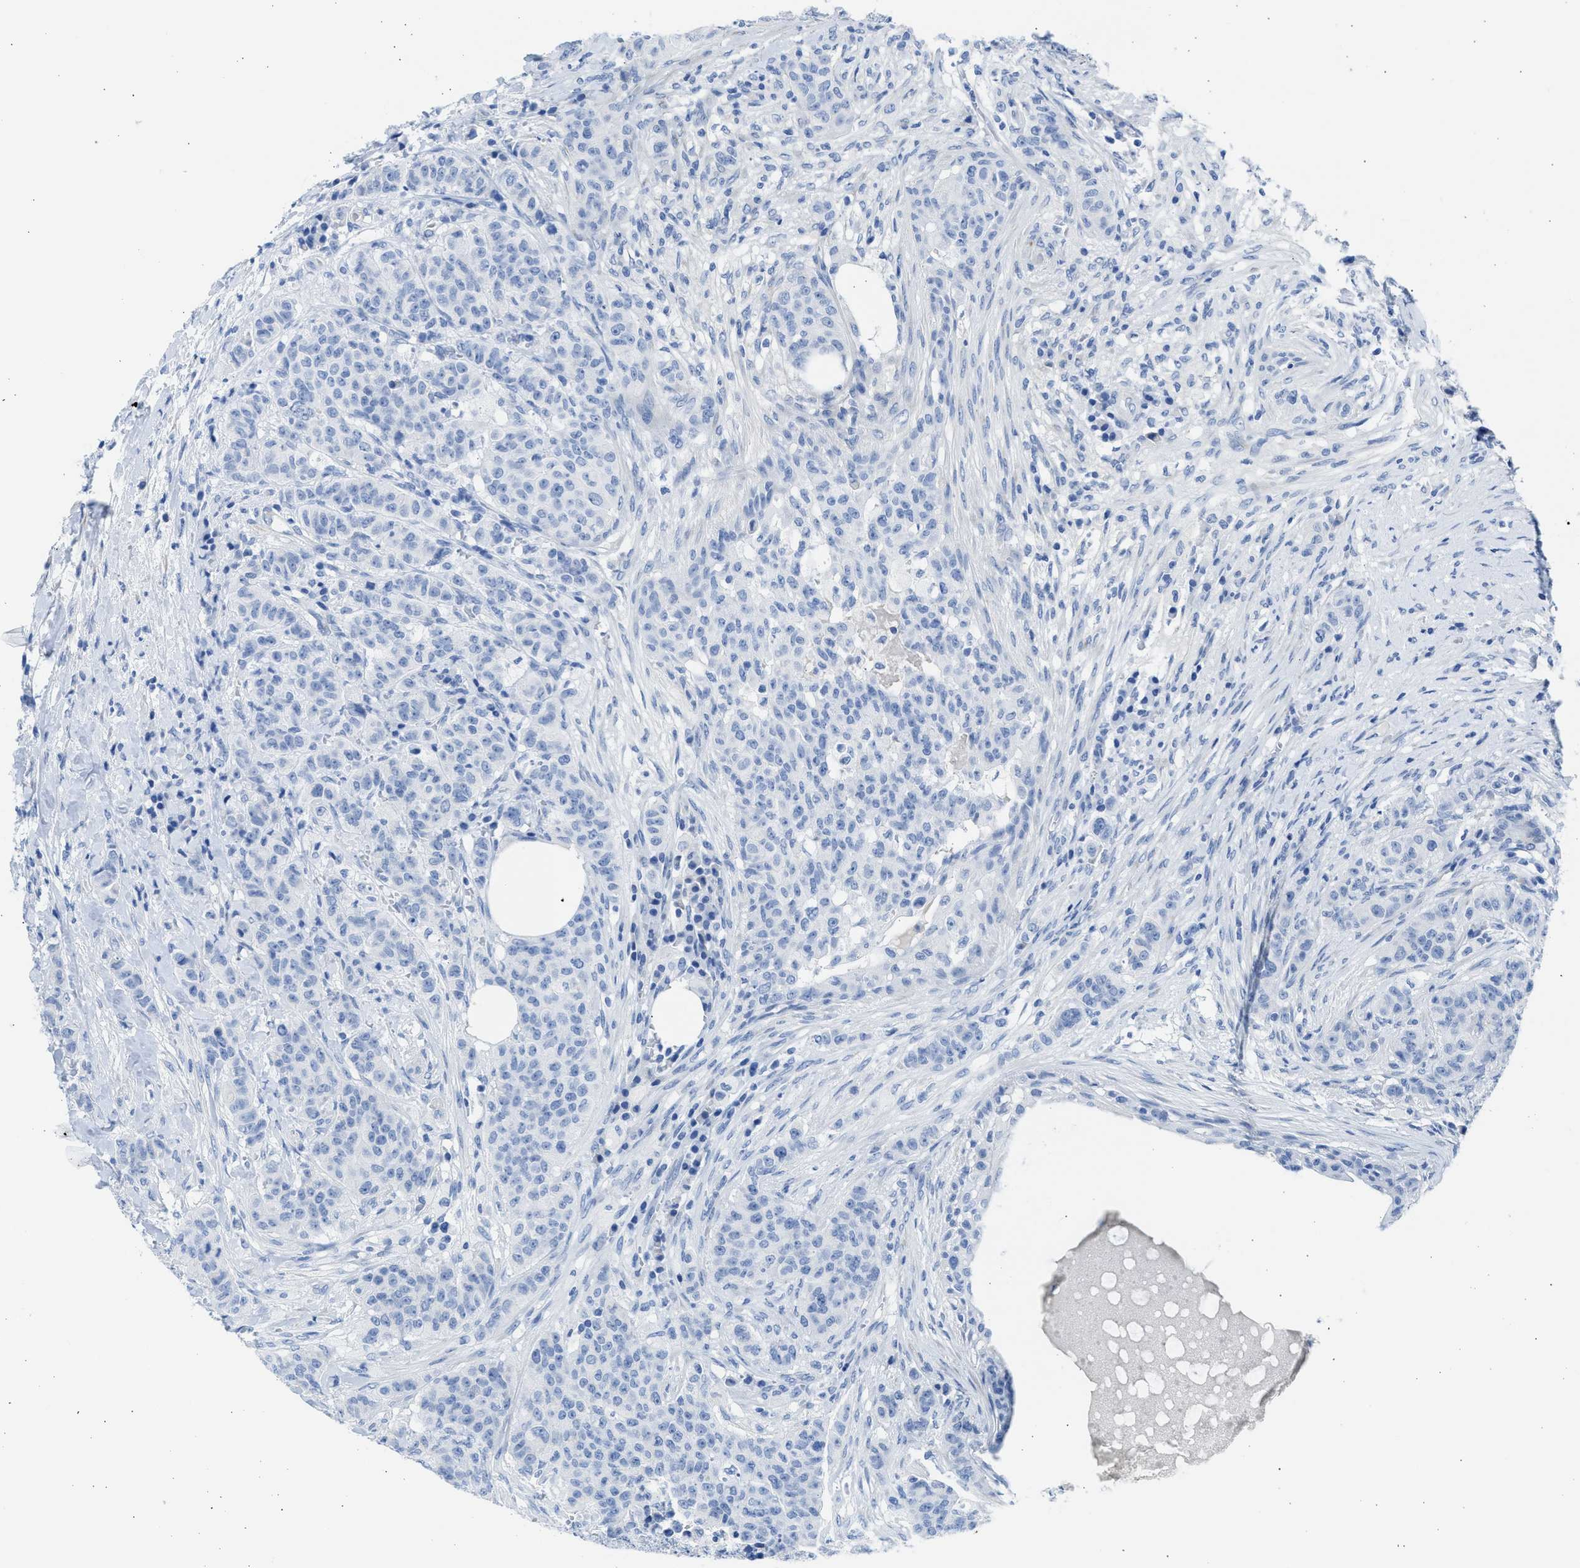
{"staining": {"intensity": "negative", "quantity": "none", "location": "none"}, "tissue": "breast cancer", "cell_type": "Tumor cells", "image_type": "cancer", "snomed": [{"axis": "morphology", "description": "Normal tissue, NOS"}, {"axis": "morphology", "description": "Duct carcinoma"}, {"axis": "topography", "description": "Breast"}], "caption": "Protein analysis of breast invasive ductal carcinoma displays no significant positivity in tumor cells.", "gene": "SPATA3", "patient": {"sex": "female", "age": 40}}